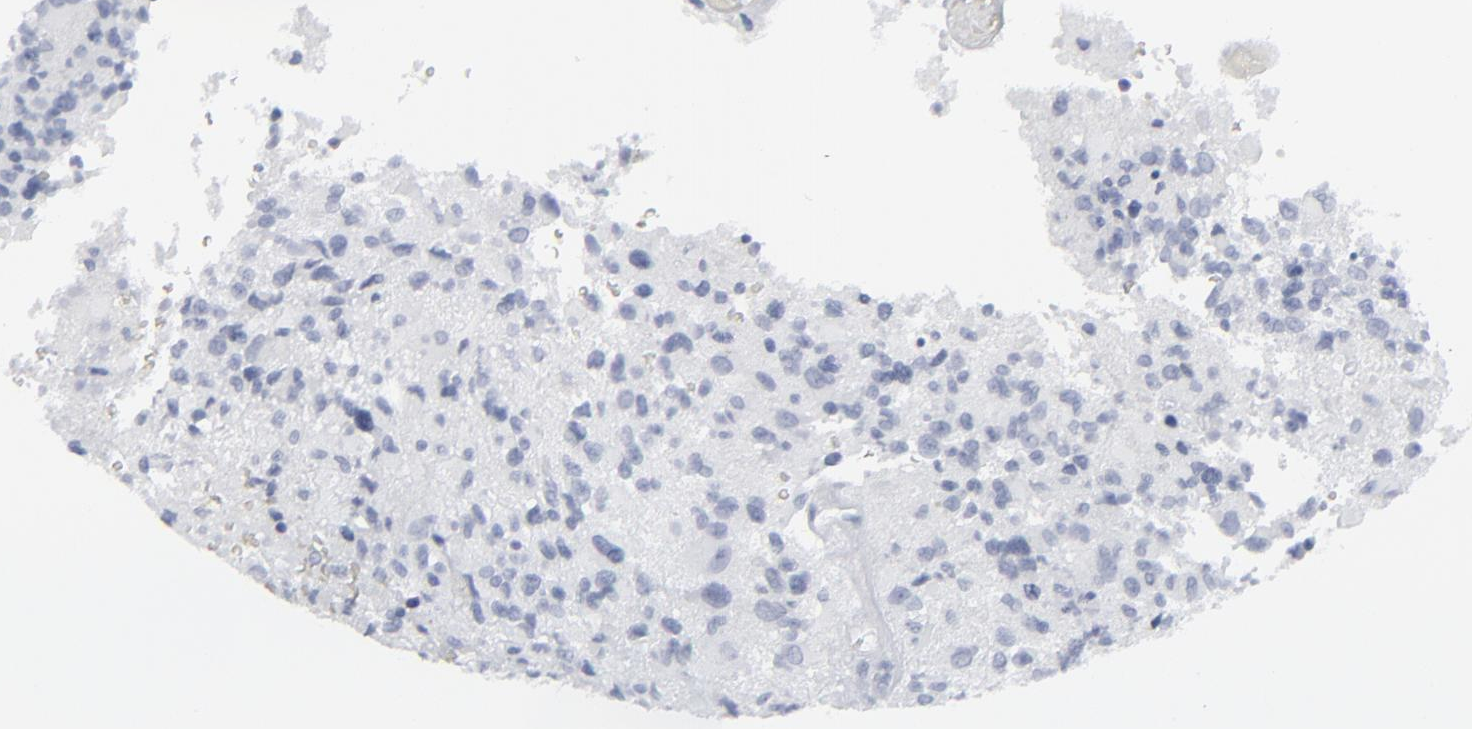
{"staining": {"intensity": "negative", "quantity": "none", "location": "none"}, "tissue": "glioma", "cell_type": "Tumor cells", "image_type": "cancer", "snomed": [{"axis": "morphology", "description": "Glioma, malignant, High grade"}, {"axis": "topography", "description": "Brain"}], "caption": "This image is of glioma stained with immunohistochemistry (IHC) to label a protein in brown with the nuclei are counter-stained blue. There is no positivity in tumor cells. The staining is performed using DAB brown chromogen with nuclei counter-stained in using hematoxylin.", "gene": "MSLN", "patient": {"sex": "male", "age": 69}}